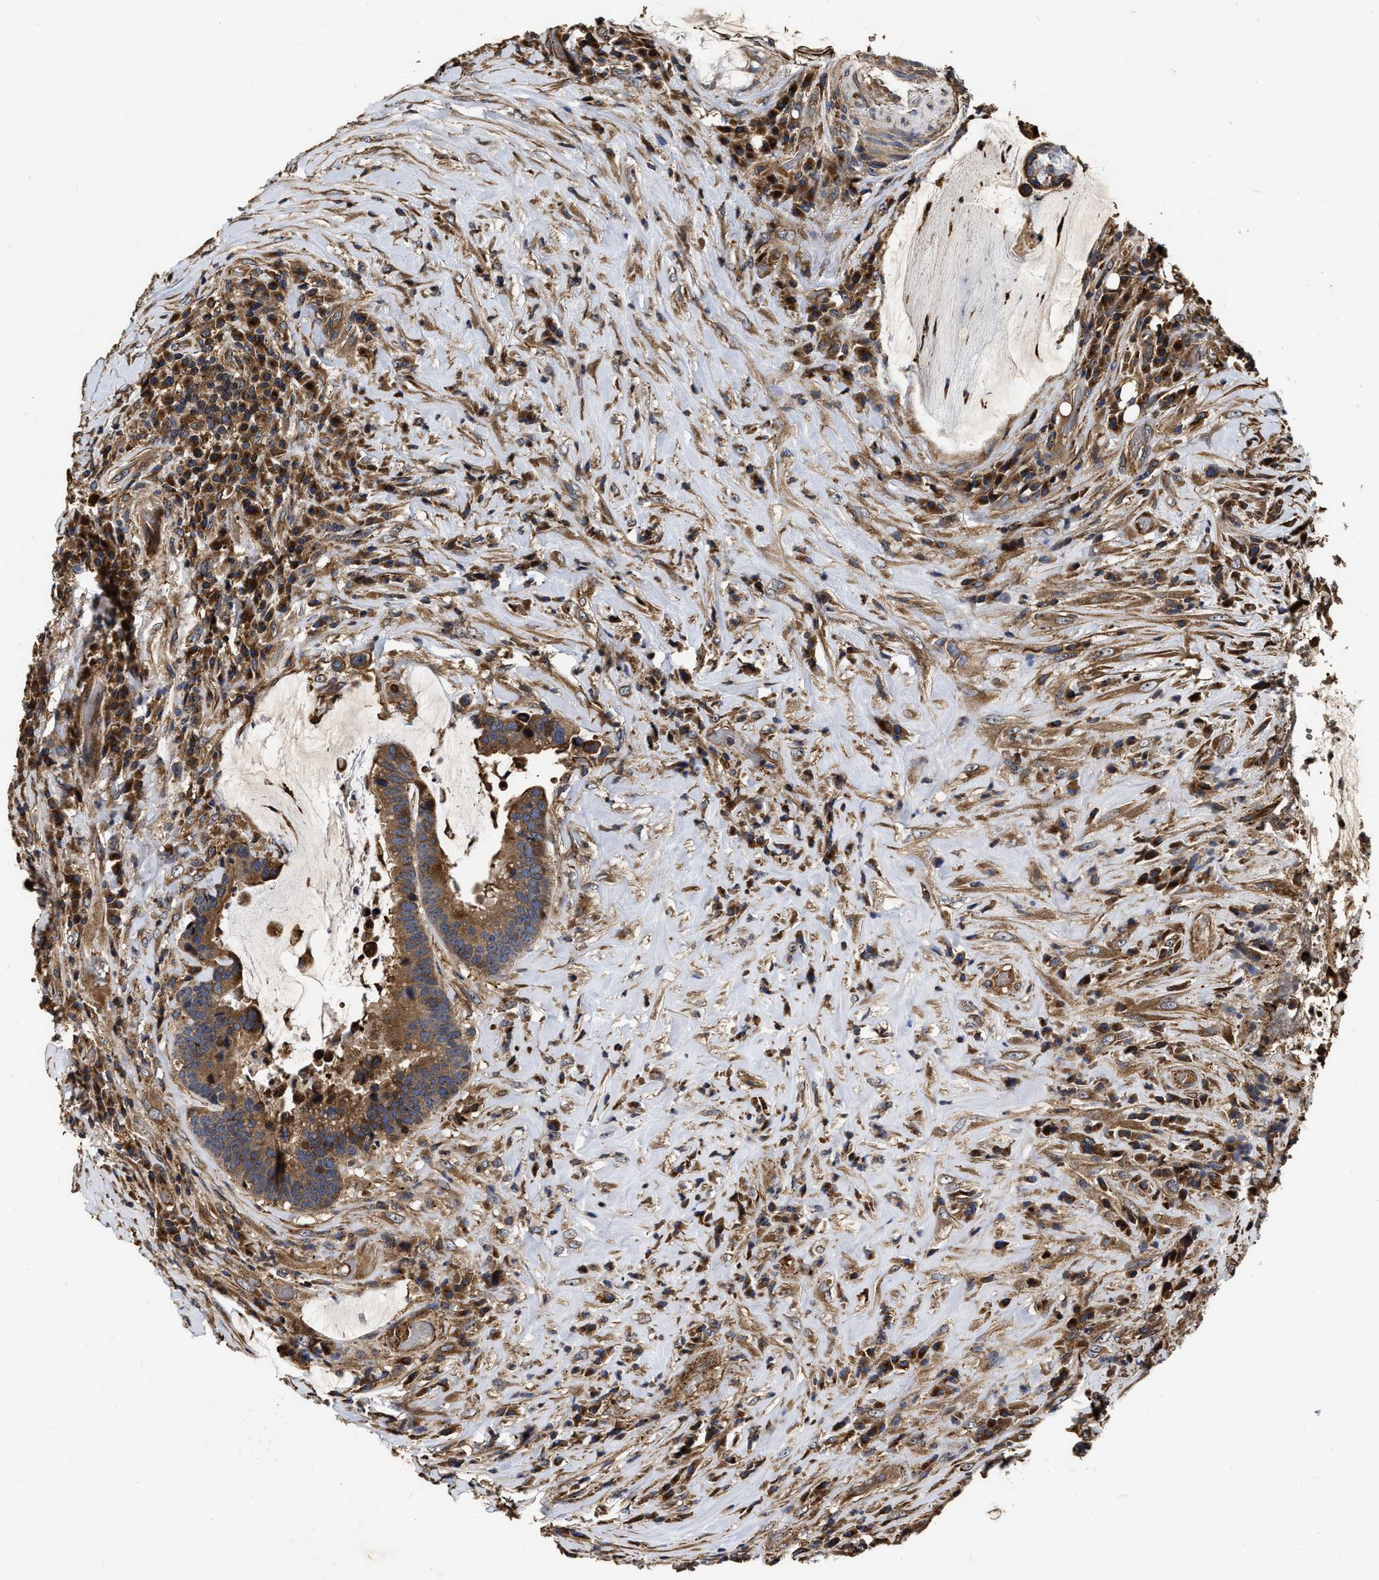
{"staining": {"intensity": "moderate", "quantity": ">75%", "location": "cytoplasmic/membranous"}, "tissue": "colorectal cancer", "cell_type": "Tumor cells", "image_type": "cancer", "snomed": [{"axis": "morphology", "description": "Adenocarcinoma, NOS"}, {"axis": "topography", "description": "Rectum"}], "caption": "Protein expression analysis of human colorectal adenocarcinoma reveals moderate cytoplasmic/membranous positivity in about >75% of tumor cells.", "gene": "ABCG8", "patient": {"sex": "female", "age": 89}}